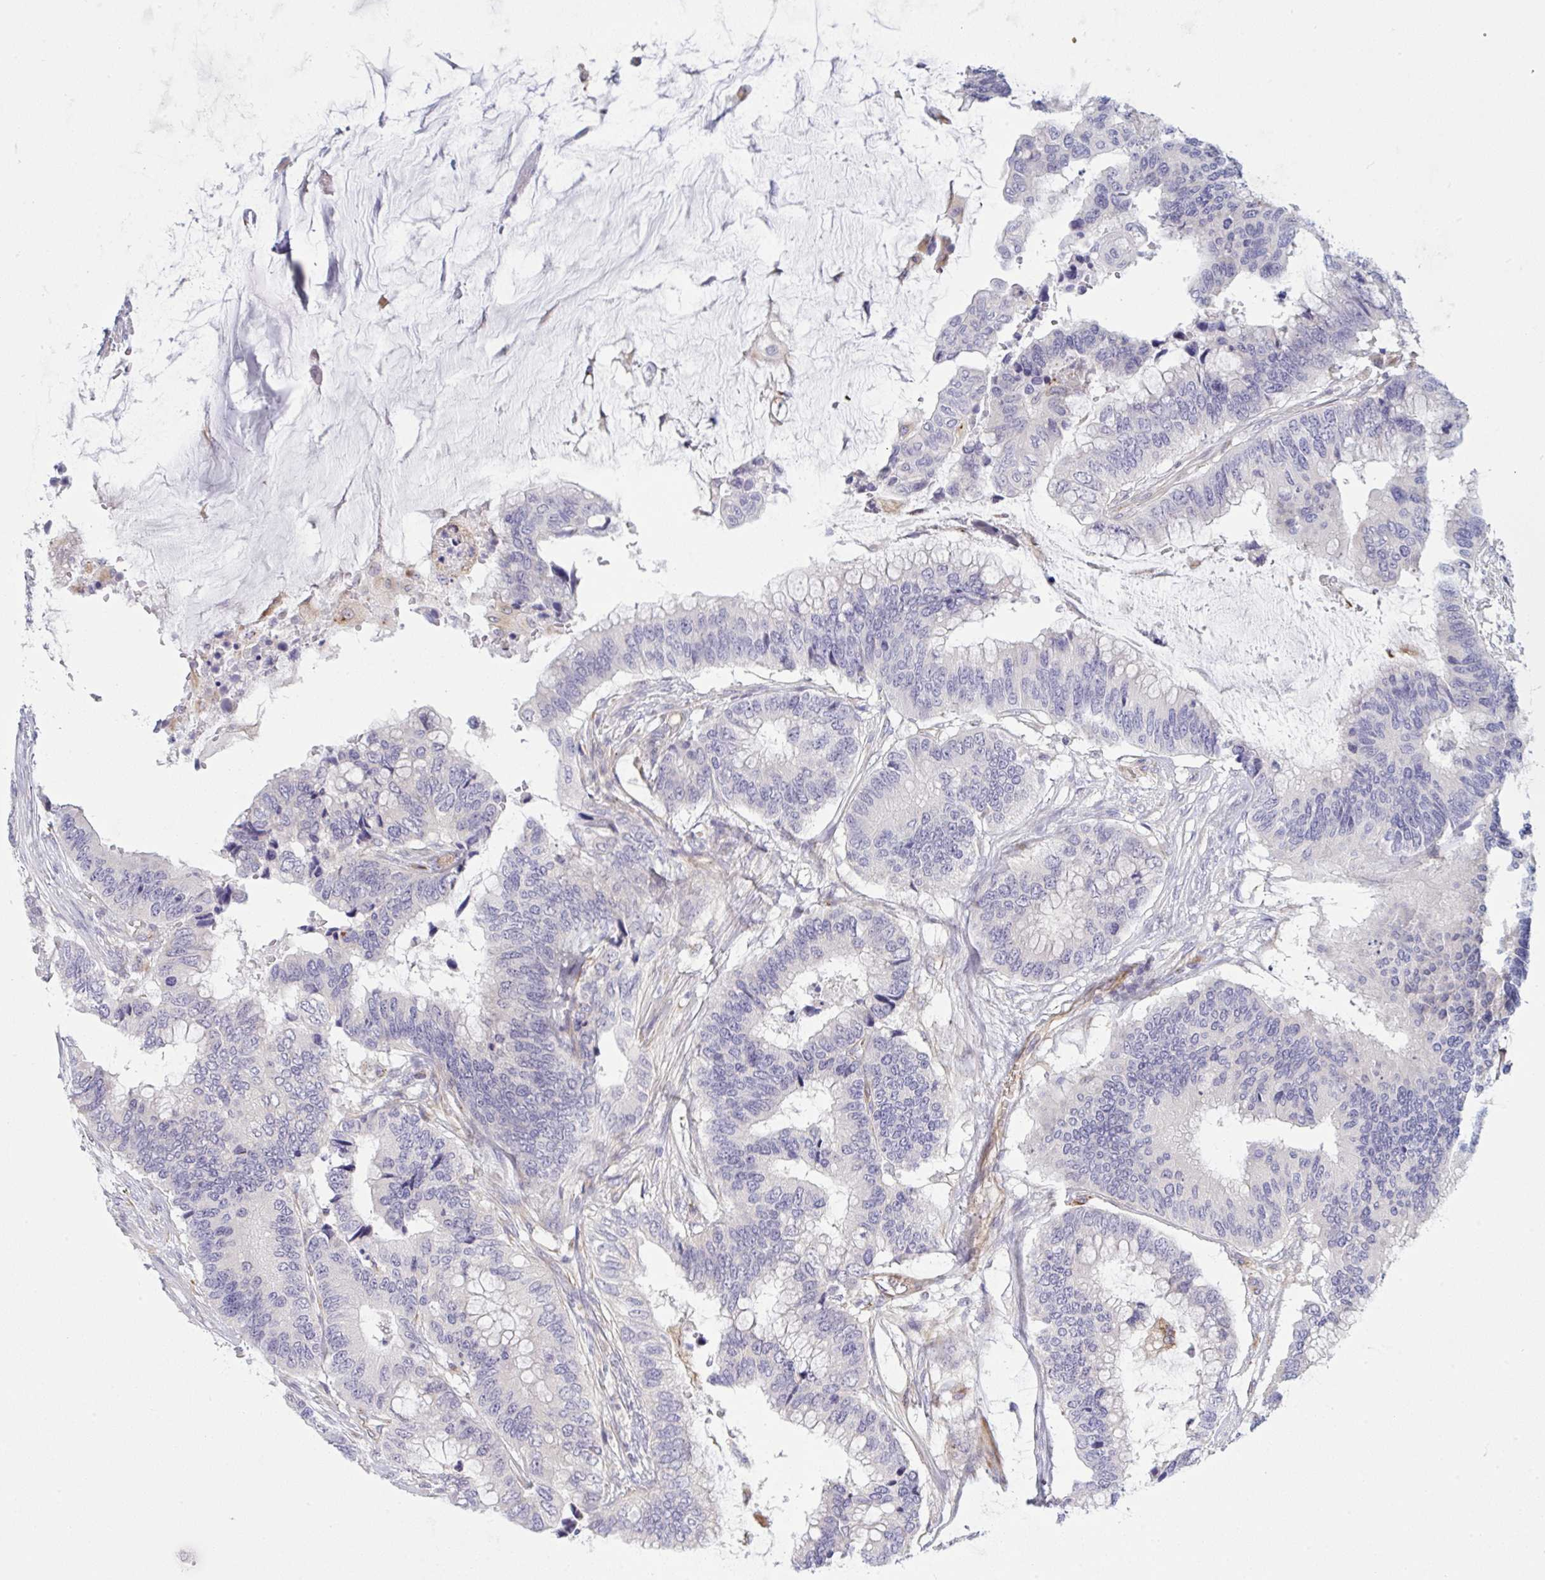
{"staining": {"intensity": "negative", "quantity": "none", "location": "none"}, "tissue": "colorectal cancer", "cell_type": "Tumor cells", "image_type": "cancer", "snomed": [{"axis": "morphology", "description": "Adenocarcinoma, NOS"}, {"axis": "topography", "description": "Rectum"}], "caption": "A photomicrograph of human colorectal adenocarcinoma is negative for staining in tumor cells.", "gene": "DCBLD1", "patient": {"sex": "female", "age": 59}}